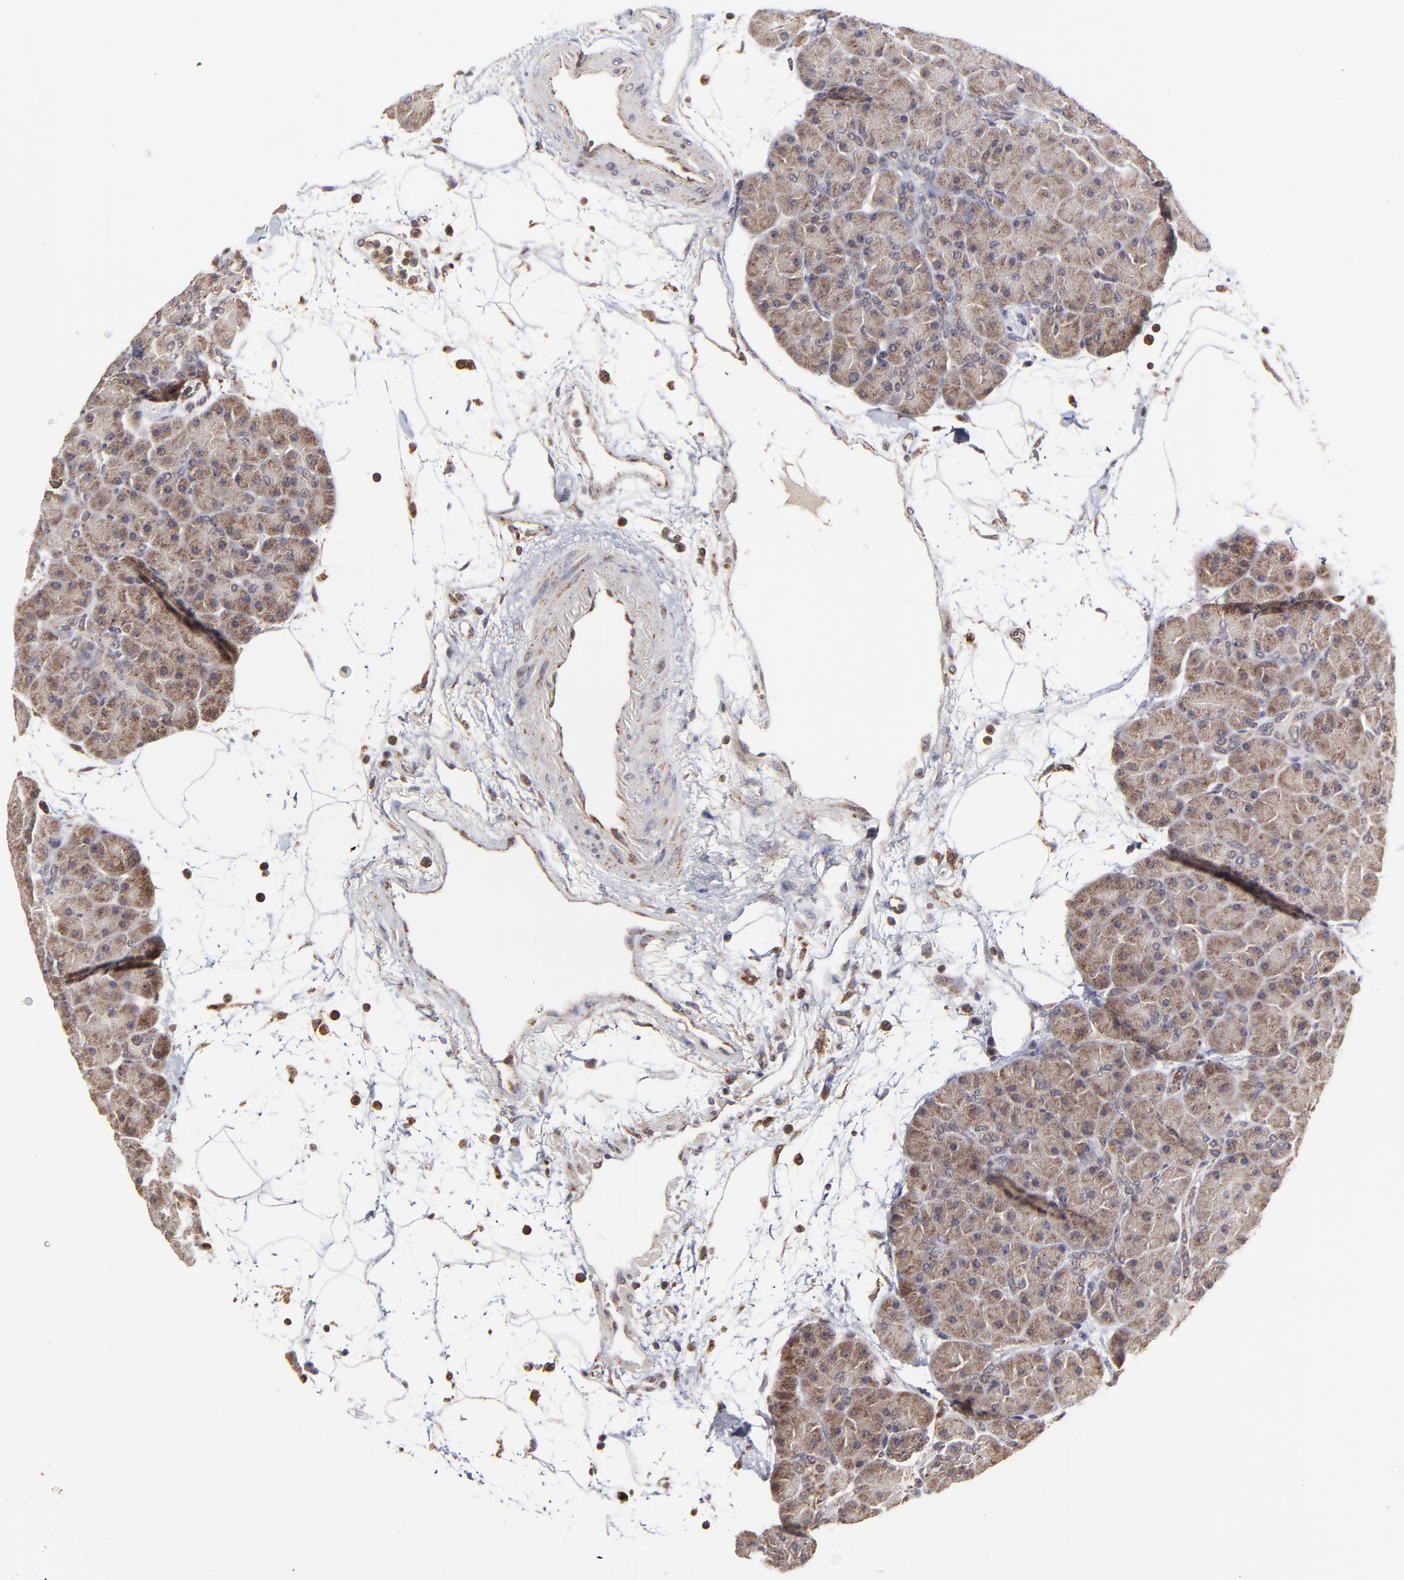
{"staining": {"intensity": "moderate", "quantity": ">75%", "location": "cytoplasmic/membranous"}, "tissue": "pancreas", "cell_type": "Exocrine glandular cells", "image_type": "normal", "snomed": [{"axis": "morphology", "description": "Normal tissue, NOS"}, {"axis": "topography", "description": "Pancreas"}], "caption": "A histopathology image of human pancreas stained for a protein reveals moderate cytoplasmic/membranous brown staining in exocrine glandular cells. (Stains: DAB (3,3'-diaminobenzidine) in brown, nuclei in blue, Microscopy: brightfield microscopy at high magnification).", "gene": "MAP2K7", "patient": {"sex": "male", "age": 66}}